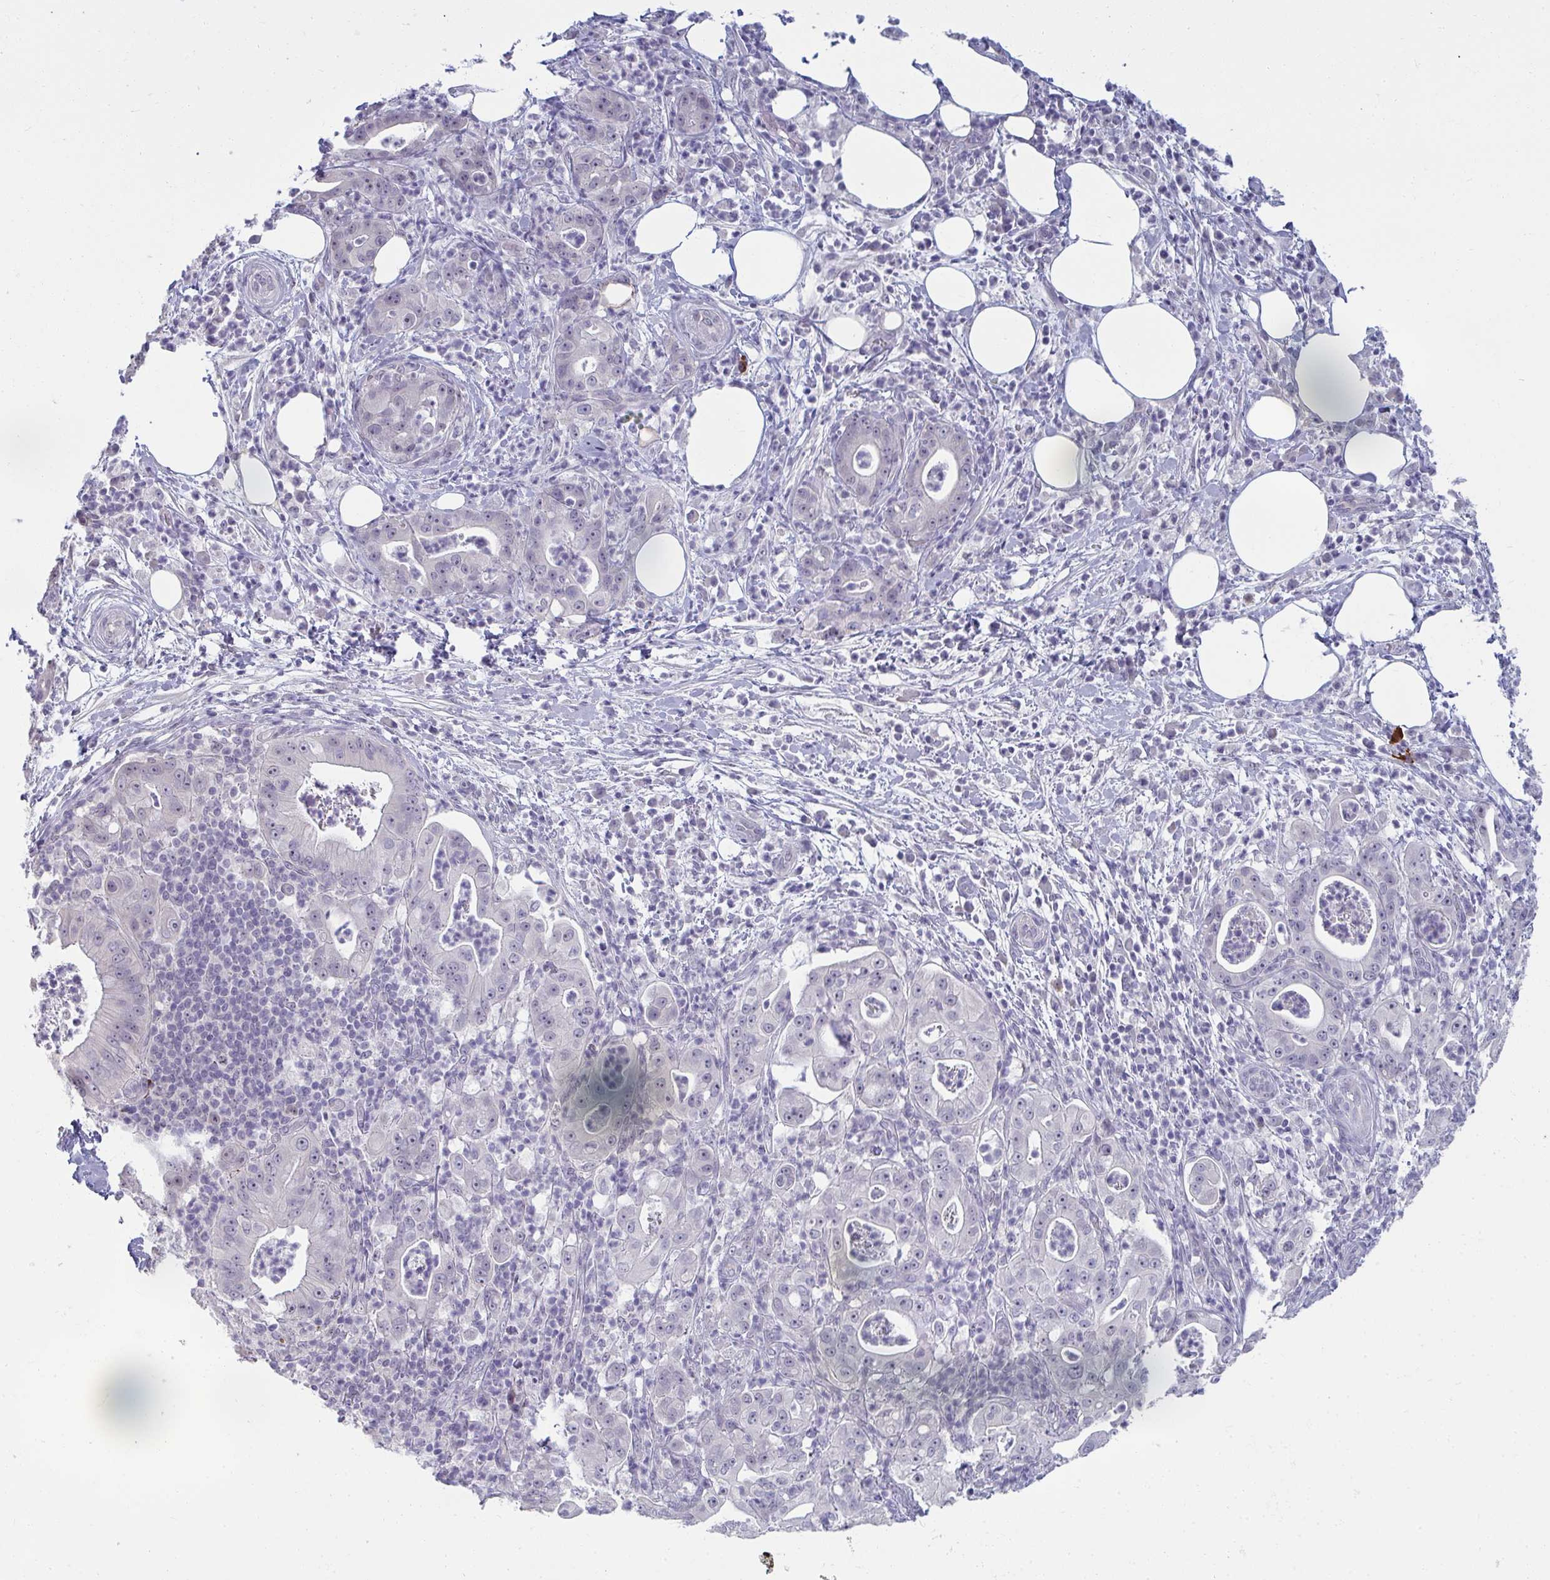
{"staining": {"intensity": "negative", "quantity": "none", "location": "none"}, "tissue": "pancreatic cancer", "cell_type": "Tumor cells", "image_type": "cancer", "snomed": [{"axis": "morphology", "description": "Adenocarcinoma, NOS"}, {"axis": "topography", "description": "Pancreas"}], "caption": "Pancreatic adenocarcinoma stained for a protein using IHC demonstrates no staining tumor cells.", "gene": "RNASEH1", "patient": {"sex": "male", "age": 71}}